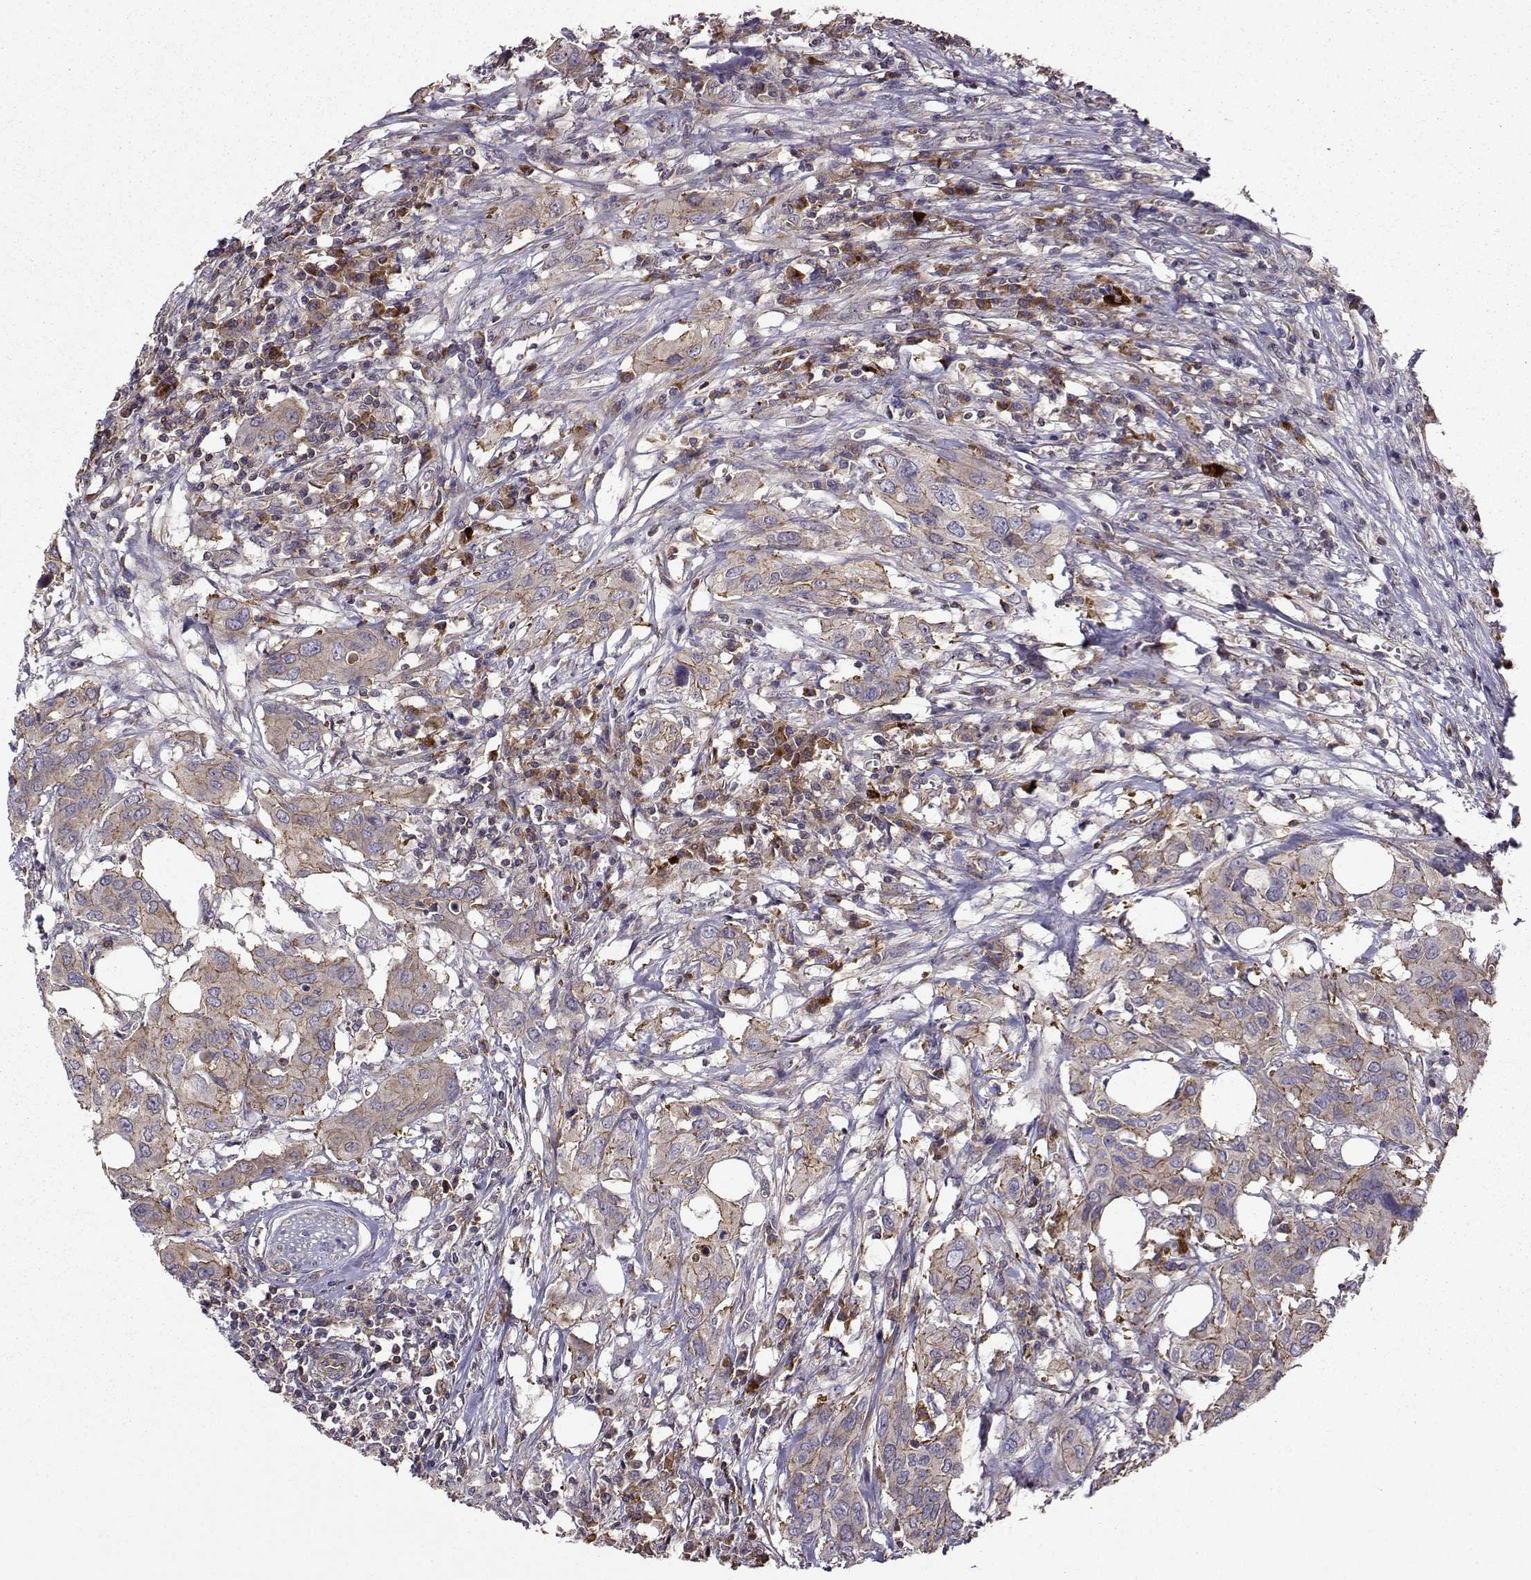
{"staining": {"intensity": "strong", "quantity": "<25%", "location": "cytoplasmic/membranous"}, "tissue": "urothelial cancer", "cell_type": "Tumor cells", "image_type": "cancer", "snomed": [{"axis": "morphology", "description": "Urothelial carcinoma, NOS"}, {"axis": "morphology", "description": "Urothelial carcinoma, High grade"}, {"axis": "topography", "description": "Urinary bladder"}], "caption": "An immunohistochemistry (IHC) photomicrograph of tumor tissue is shown. Protein staining in brown highlights strong cytoplasmic/membranous positivity in urothelial cancer within tumor cells.", "gene": "ITGB8", "patient": {"sex": "male", "age": 63}}